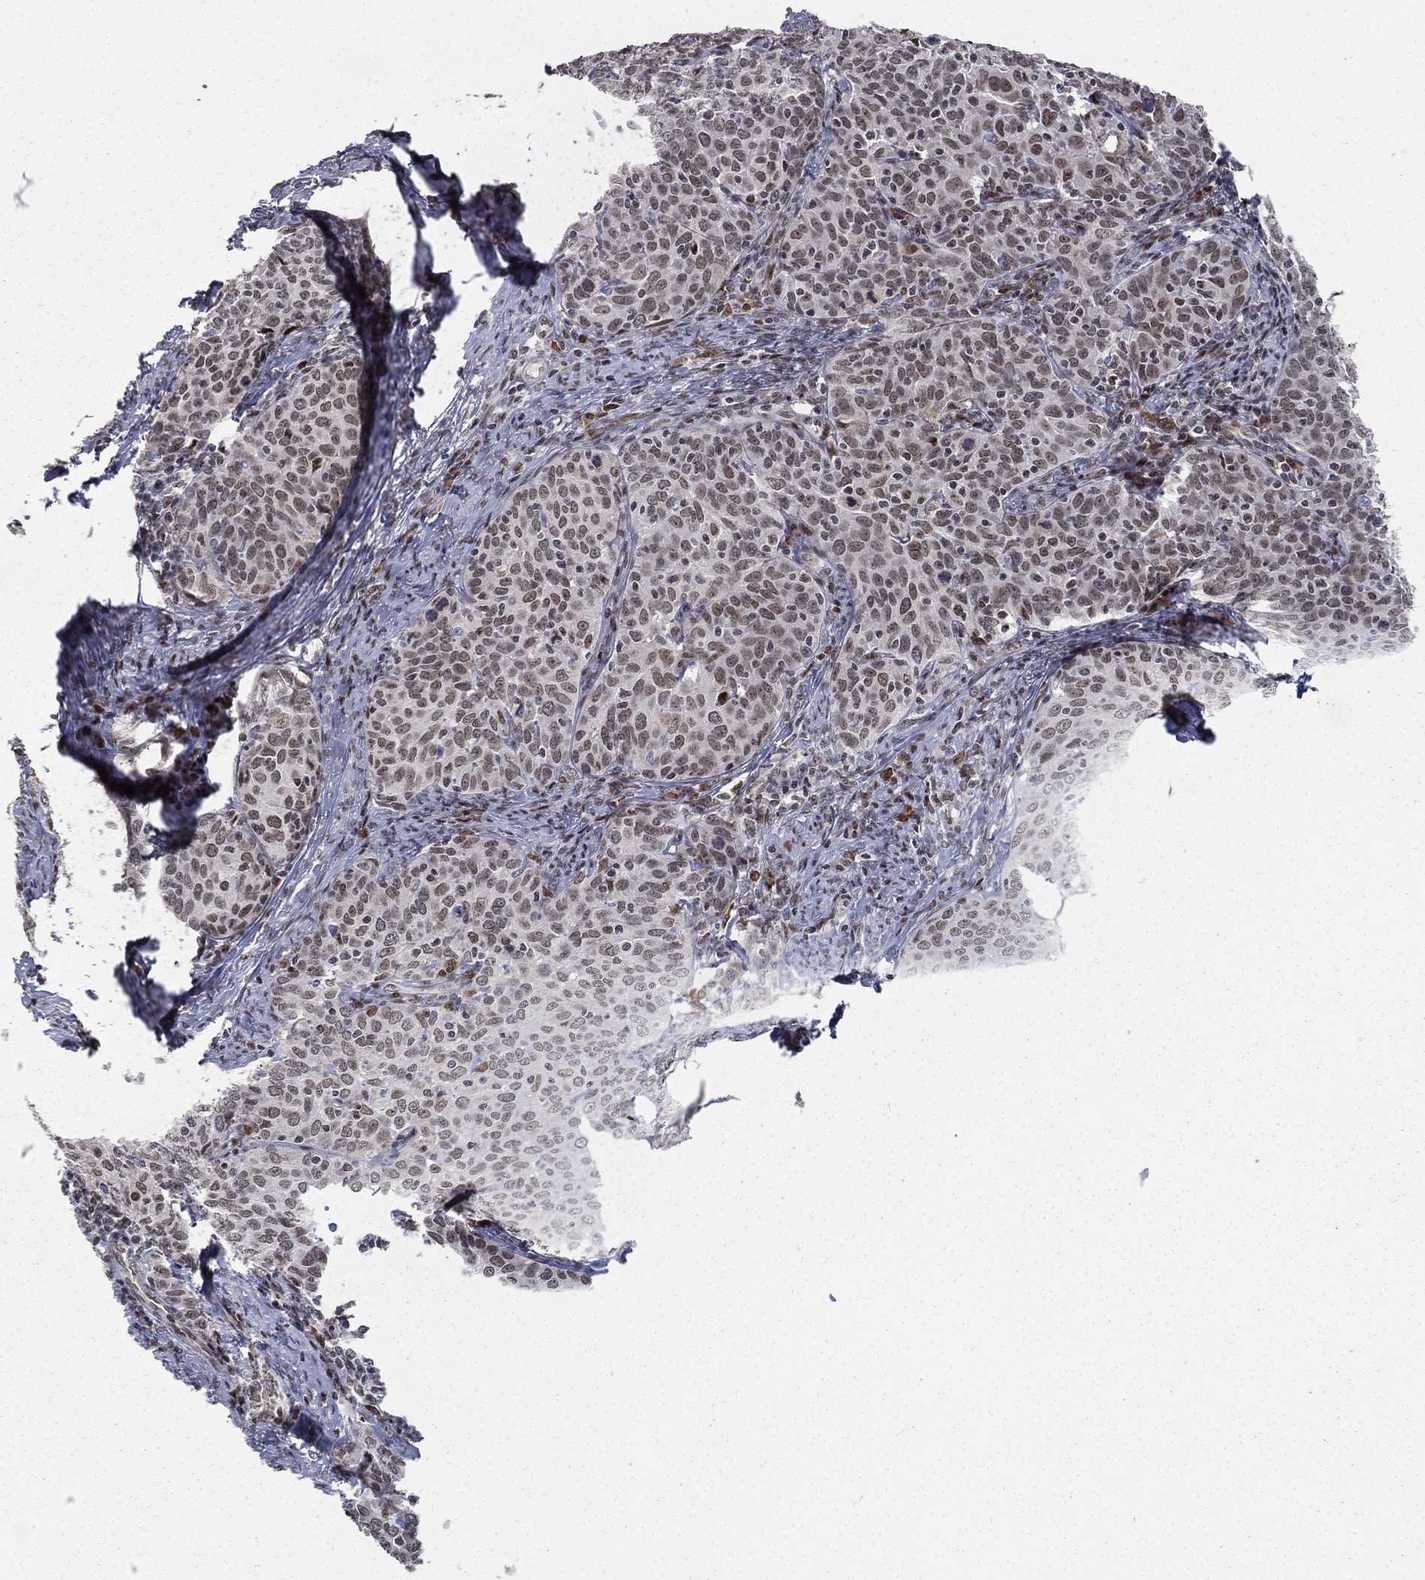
{"staining": {"intensity": "weak", "quantity": "25%-75%", "location": "nuclear"}, "tissue": "cervical cancer", "cell_type": "Tumor cells", "image_type": "cancer", "snomed": [{"axis": "morphology", "description": "Squamous cell carcinoma, NOS"}, {"axis": "topography", "description": "Cervix"}], "caption": "The photomicrograph demonstrates immunohistochemical staining of cervical cancer. There is weak nuclear expression is appreciated in approximately 25%-75% of tumor cells.", "gene": "RTF1", "patient": {"sex": "female", "age": 62}}